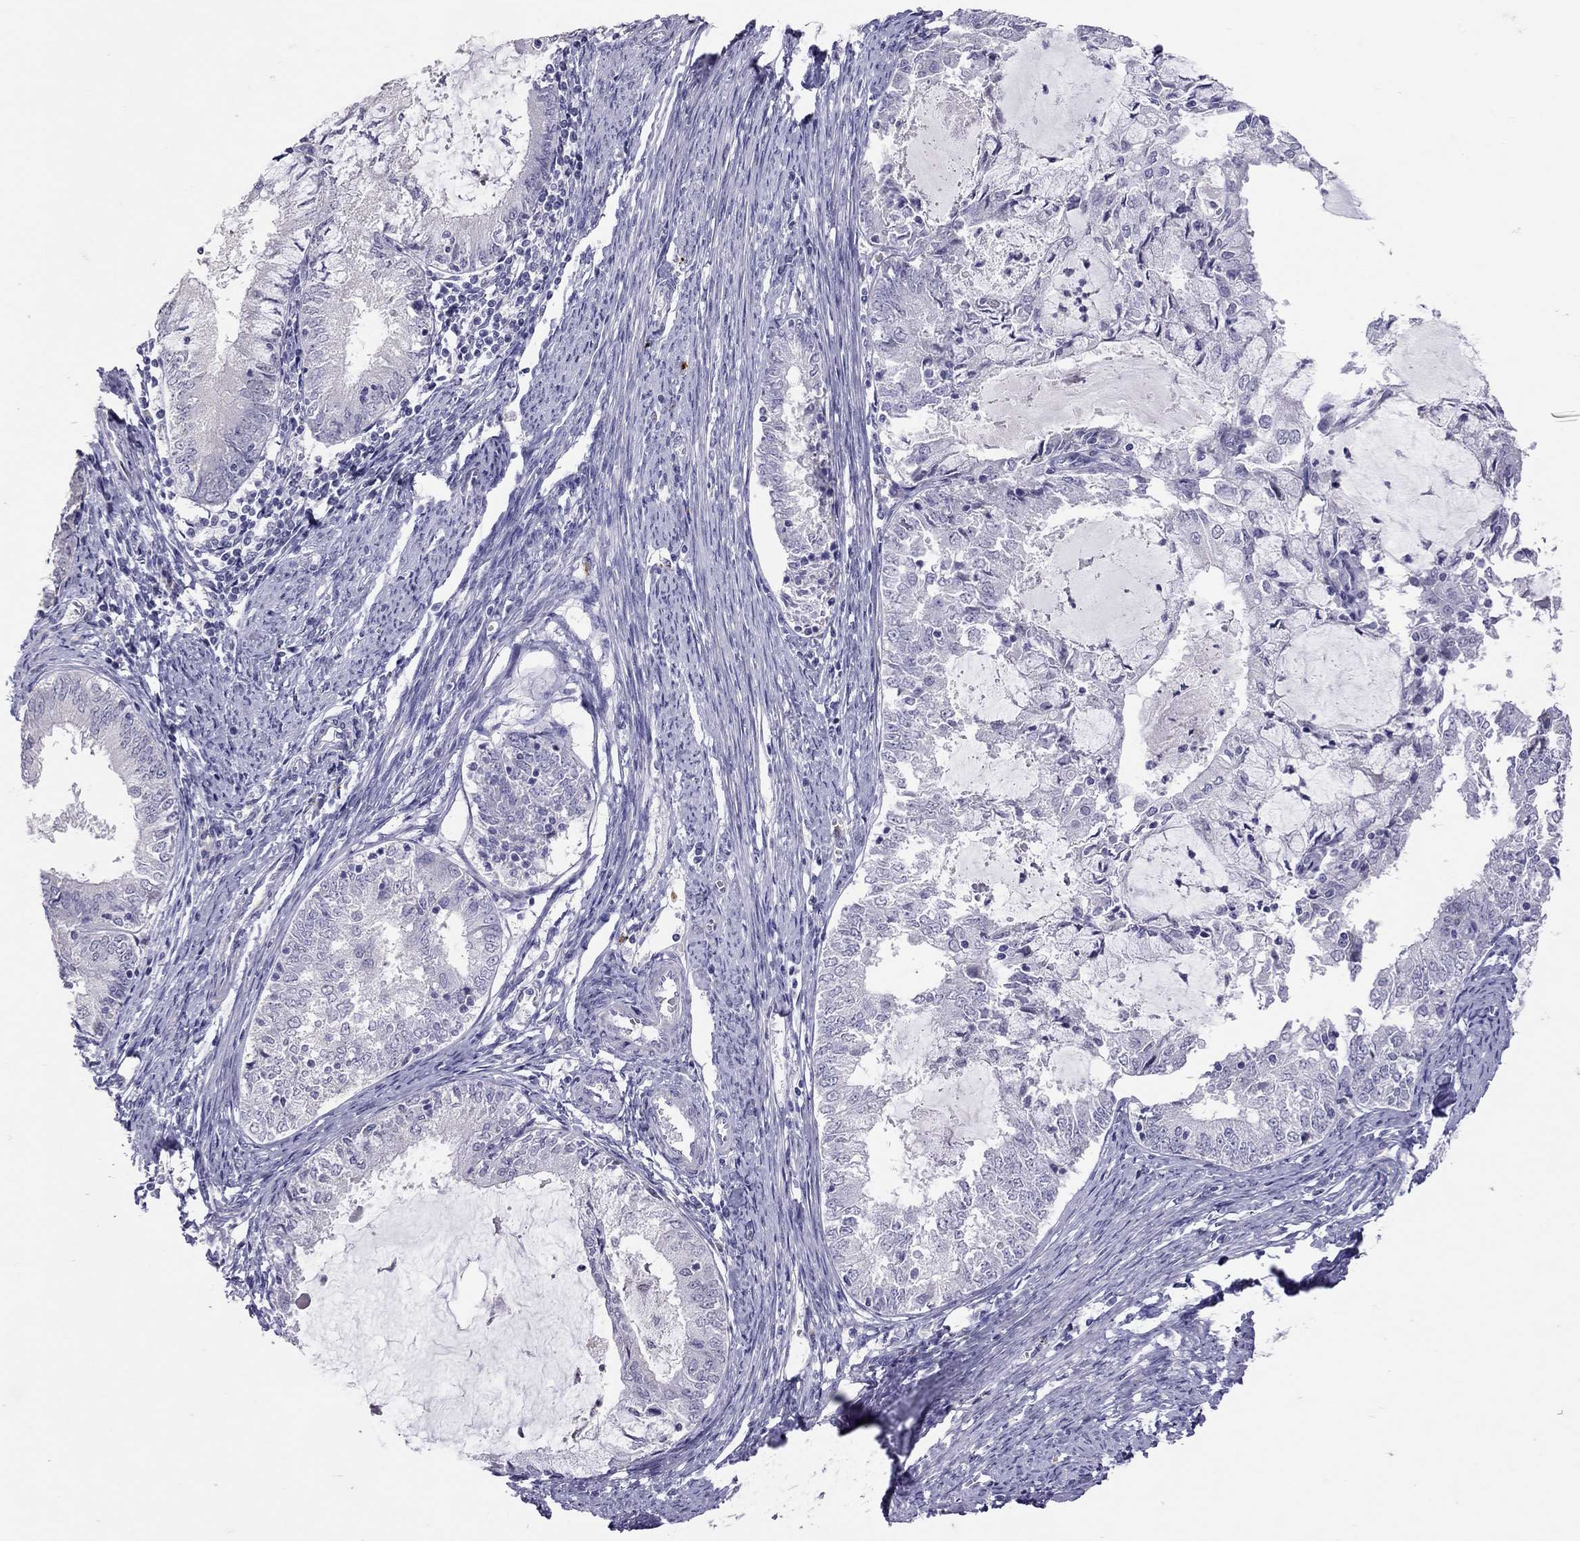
{"staining": {"intensity": "negative", "quantity": "none", "location": "none"}, "tissue": "endometrial cancer", "cell_type": "Tumor cells", "image_type": "cancer", "snomed": [{"axis": "morphology", "description": "Adenocarcinoma, NOS"}, {"axis": "topography", "description": "Endometrium"}], "caption": "Protein analysis of adenocarcinoma (endometrial) shows no significant expression in tumor cells.", "gene": "SLAMF1", "patient": {"sex": "female", "age": 57}}